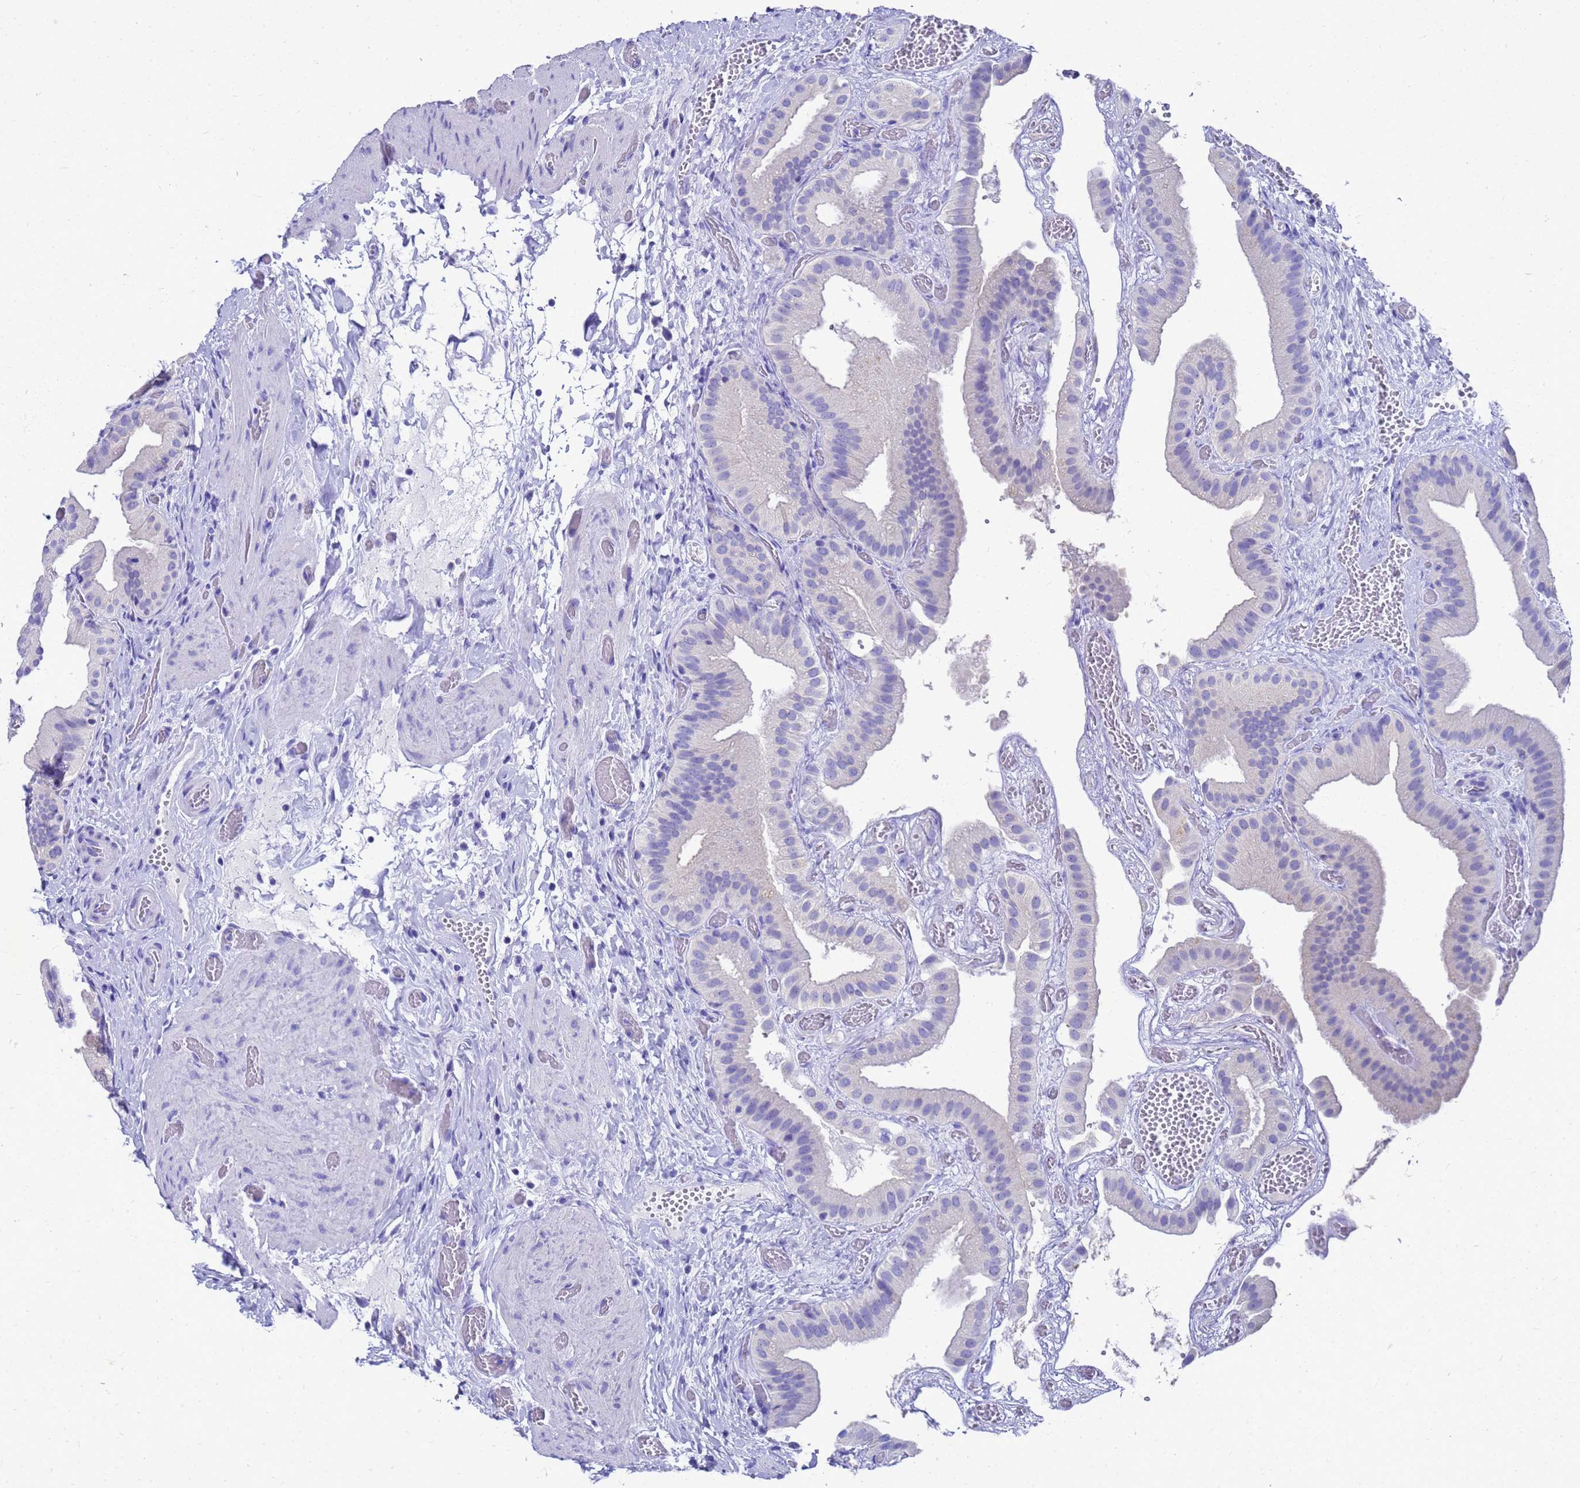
{"staining": {"intensity": "negative", "quantity": "none", "location": "none"}, "tissue": "gallbladder", "cell_type": "Glandular cells", "image_type": "normal", "snomed": [{"axis": "morphology", "description": "Normal tissue, NOS"}, {"axis": "topography", "description": "Gallbladder"}], "caption": "Immunohistochemical staining of benign gallbladder shows no significant staining in glandular cells. Brightfield microscopy of immunohistochemistry (IHC) stained with DAB (brown) and hematoxylin (blue), captured at high magnification.", "gene": "MS4A13", "patient": {"sex": "female", "age": 64}}